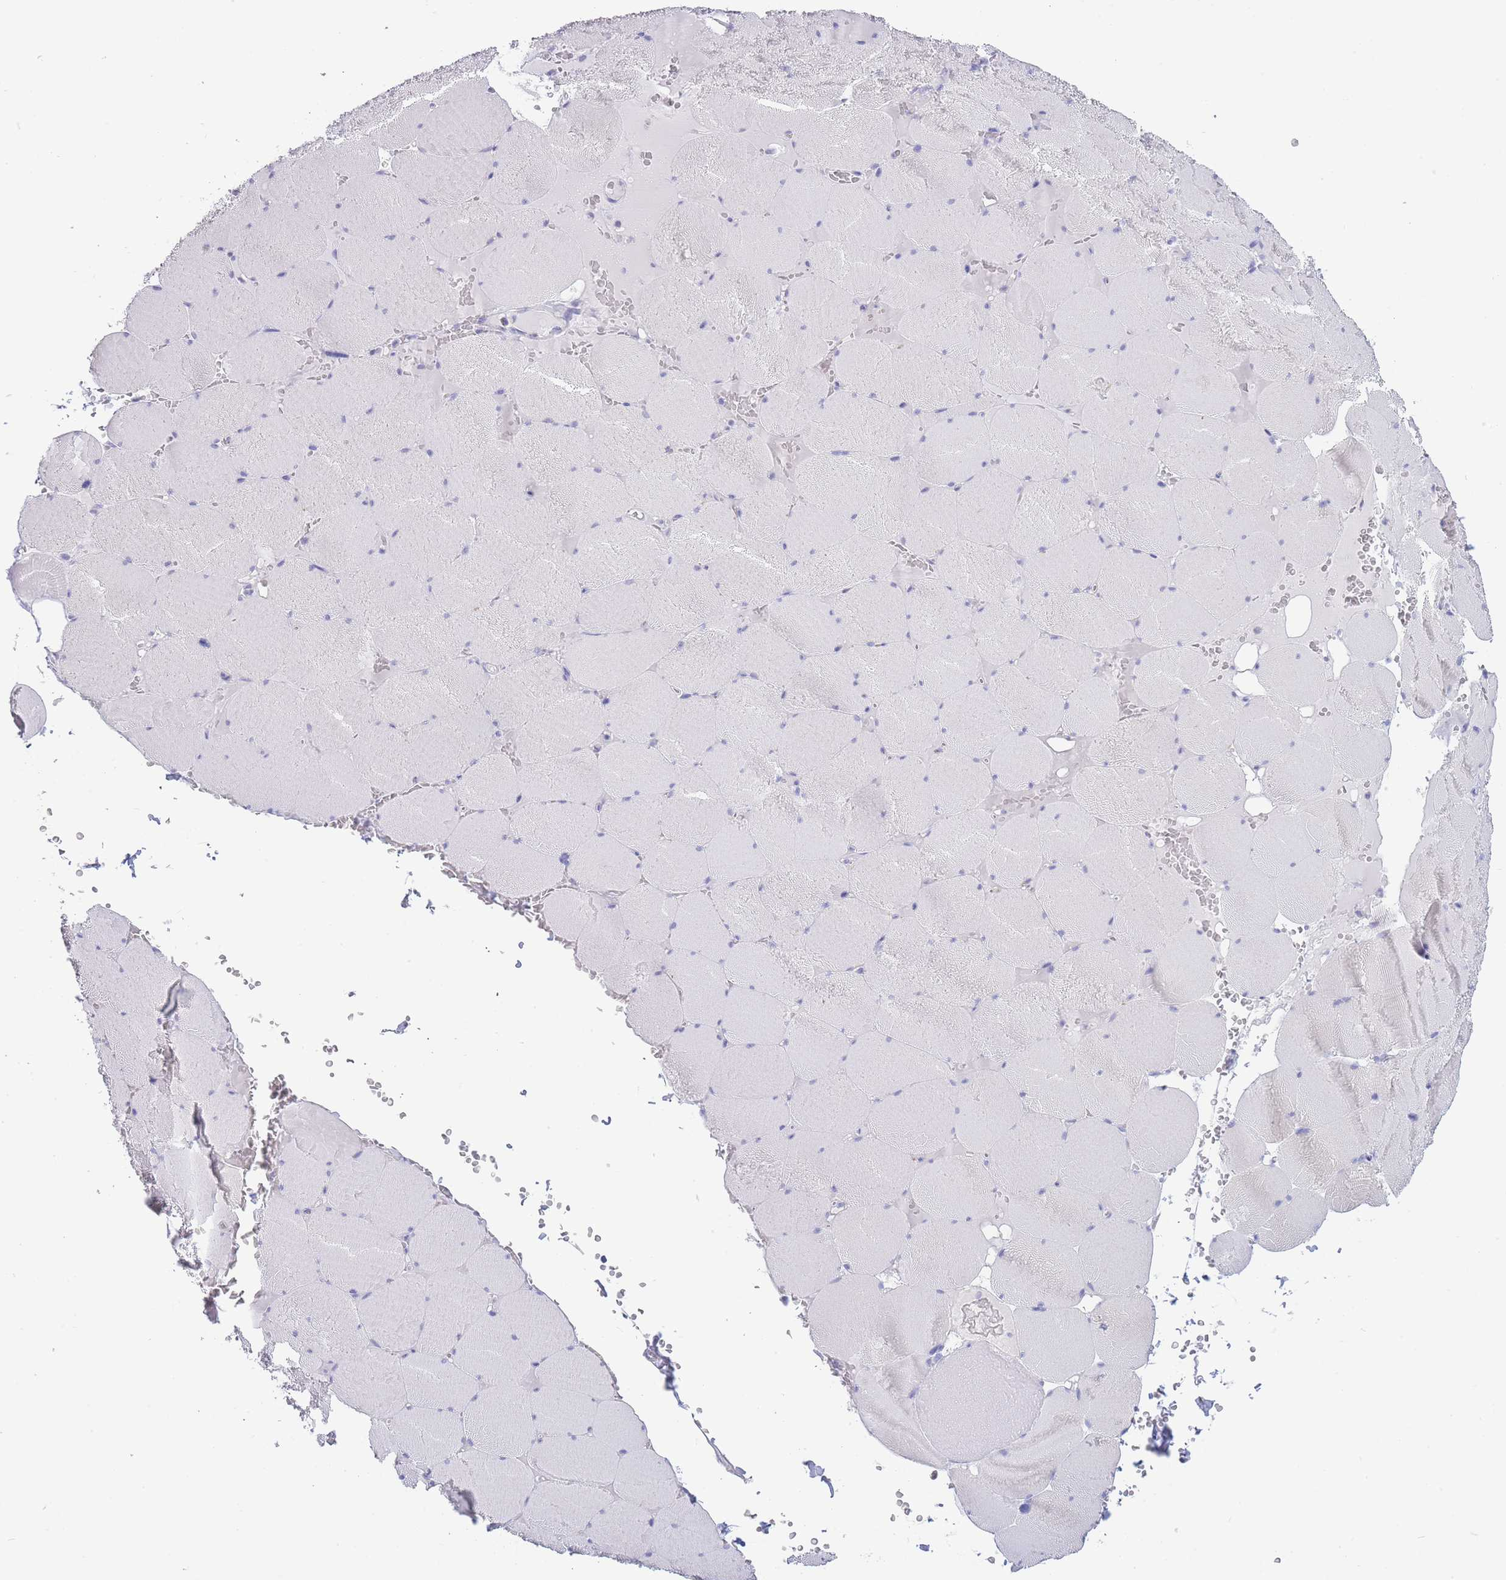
{"staining": {"intensity": "negative", "quantity": "none", "location": "none"}, "tissue": "skeletal muscle", "cell_type": "Myocytes", "image_type": "normal", "snomed": [{"axis": "morphology", "description": "Normal tissue, NOS"}, {"axis": "topography", "description": "Skeletal muscle"}, {"axis": "topography", "description": "Head-Neck"}], "caption": "Immunohistochemistry image of unremarkable skeletal muscle: skeletal muscle stained with DAB exhibits no significant protein staining in myocytes.", "gene": "CD37", "patient": {"sex": "male", "age": 66}}